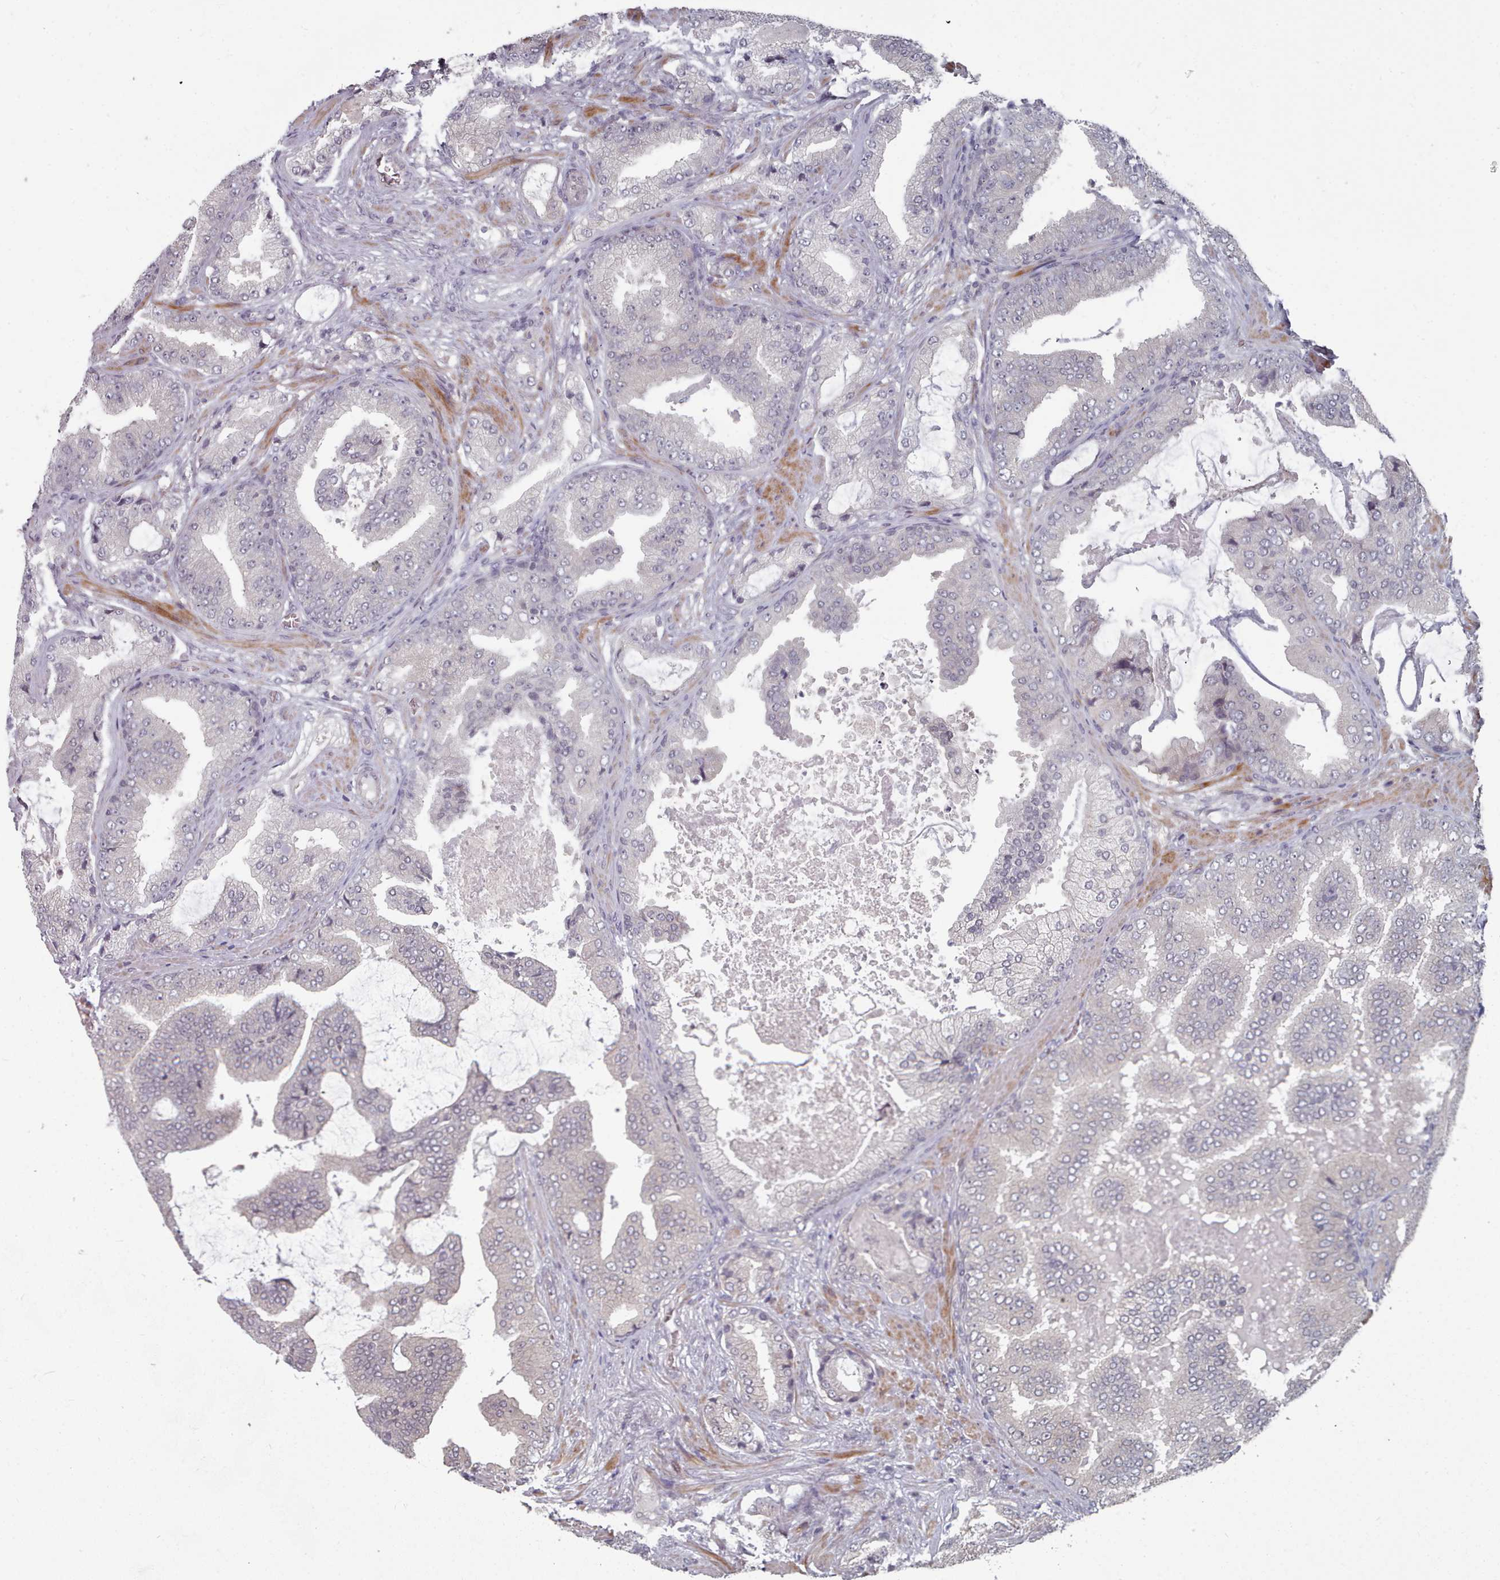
{"staining": {"intensity": "negative", "quantity": "none", "location": "none"}, "tissue": "prostate cancer", "cell_type": "Tumor cells", "image_type": "cancer", "snomed": [{"axis": "morphology", "description": "Adenocarcinoma, High grade"}, {"axis": "topography", "description": "Prostate"}], "caption": "This is an immunohistochemistry (IHC) micrograph of prostate adenocarcinoma (high-grade). There is no staining in tumor cells.", "gene": "HYAL3", "patient": {"sex": "male", "age": 68}}